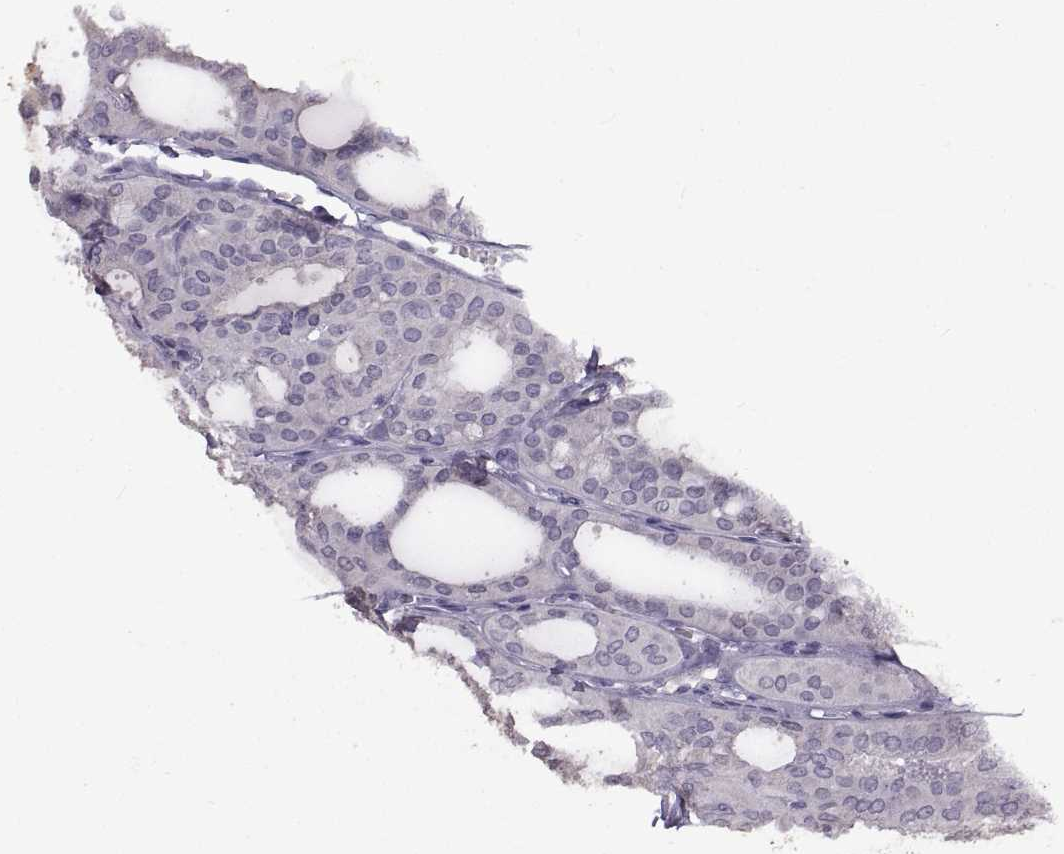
{"staining": {"intensity": "negative", "quantity": "none", "location": "none"}, "tissue": "thyroid cancer", "cell_type": "Tumor cells", "image_type": "cancer", "snomed": [{"axis": "morphology", "description": "Follicular adenoma carcinoma, NOS"}, {"axis": "topography", "description": "Thyroid gland"}], "caption": "IHC of human thyroid follicular adenoma carcinoma shows no staining in tumor cells. Nuclei are stained in blue.", "gene": "DEFB136", "patient": {"sex": "male", "age": 75}}